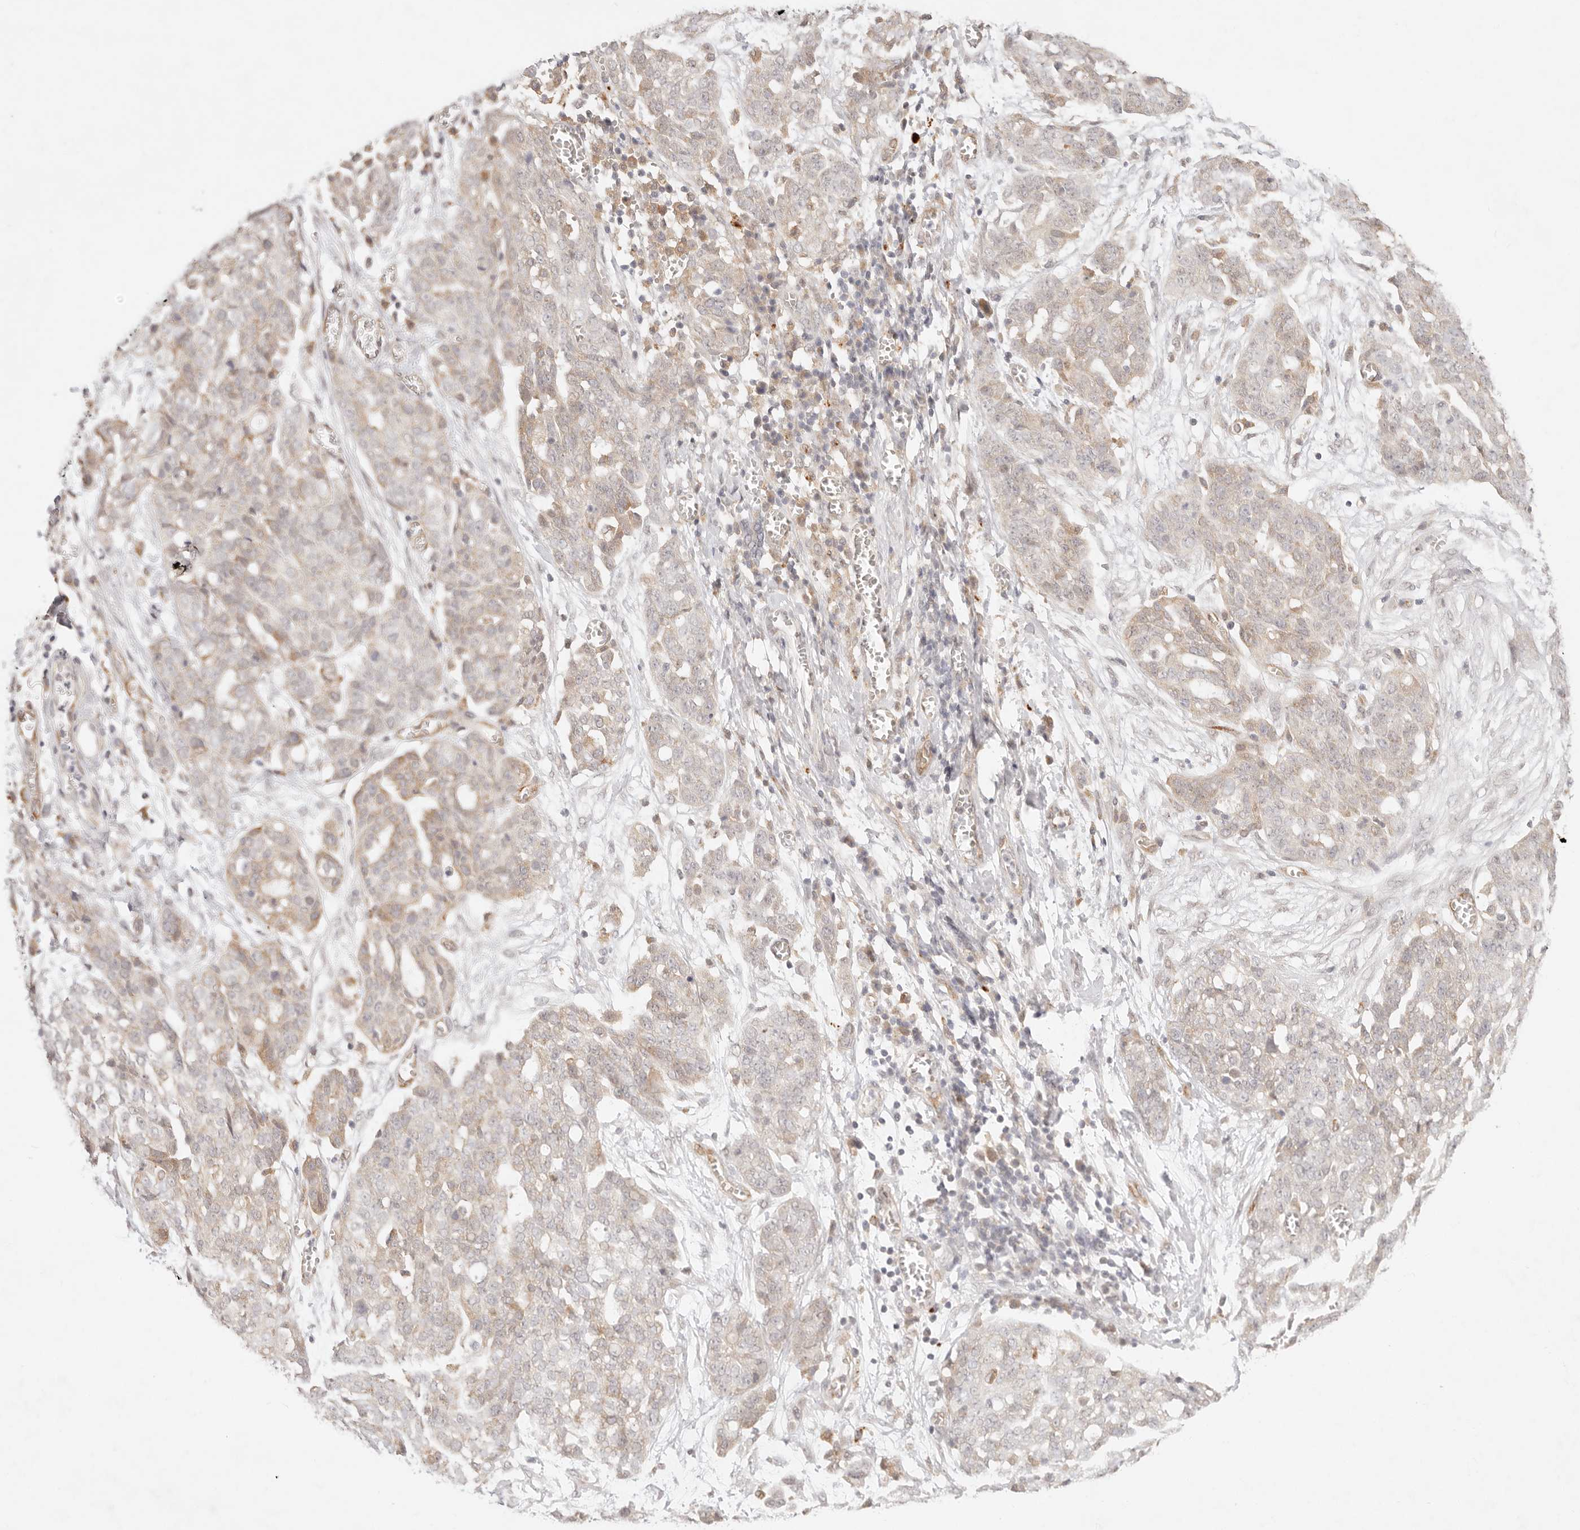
{"staining": {"intensity": "weak", "quantity": "<25%", "location": "cytoplasmic/membranous"}, "tissue": "ovarian cancer", "cell_type": "Tumor cells", "image_type": "cancer", "snomed": [{"axis": "morphology", "description": "Cystadenocarcinoma, serous, NOS"}, {"axis": "topography", "description": "Soft tissue"}, {"axis": "topography", "description": "Ovary"}], "caption": "IHC image of human ovarian cancer stained for a protein (brown), which demonstrates no positivity in tumor cells. (IHC, brightfield microscopy, high magnification).", "gene": "GPR156", "patient": {"sex": "female", "age": 57}}